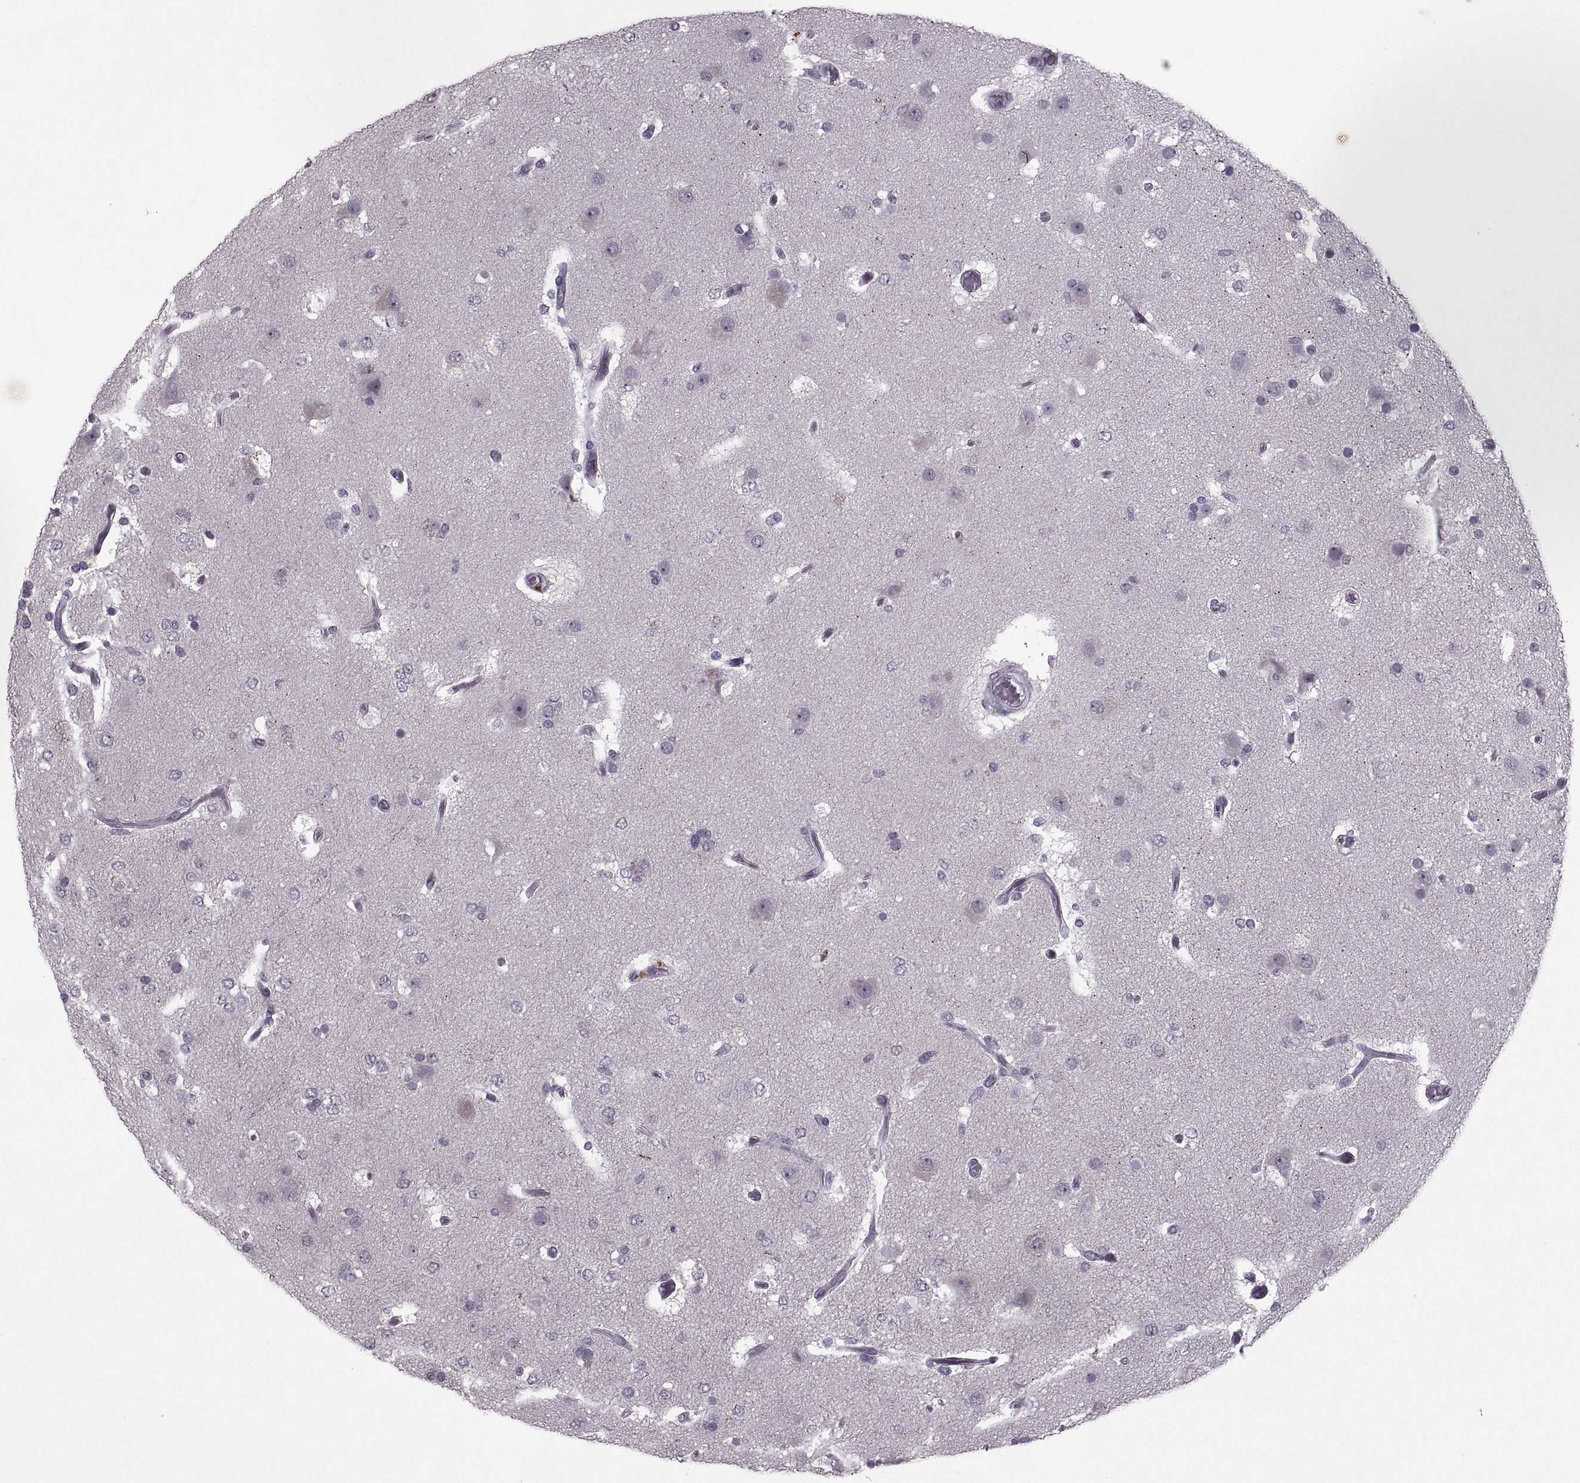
{"staining": {"intensity": "negative", "quantity": "none", "location": "none"}, "tissue": "glioma", "cell_type": "Tumor cells", "image_type": "cancer", "snomed": [{"axis": "morphology", "description": "Glioma, malignant, High grade"}, {"axis": "topography", "description": "Brain"}], "caption": "Immunohistochemistry image of neoplastic tissue: human malignant high-grade glioma stained with DAB reveals no significant protein staining in tumor cells.", "gene": "MGAT4D", "patient": {"sex": "female", "age": 63}}